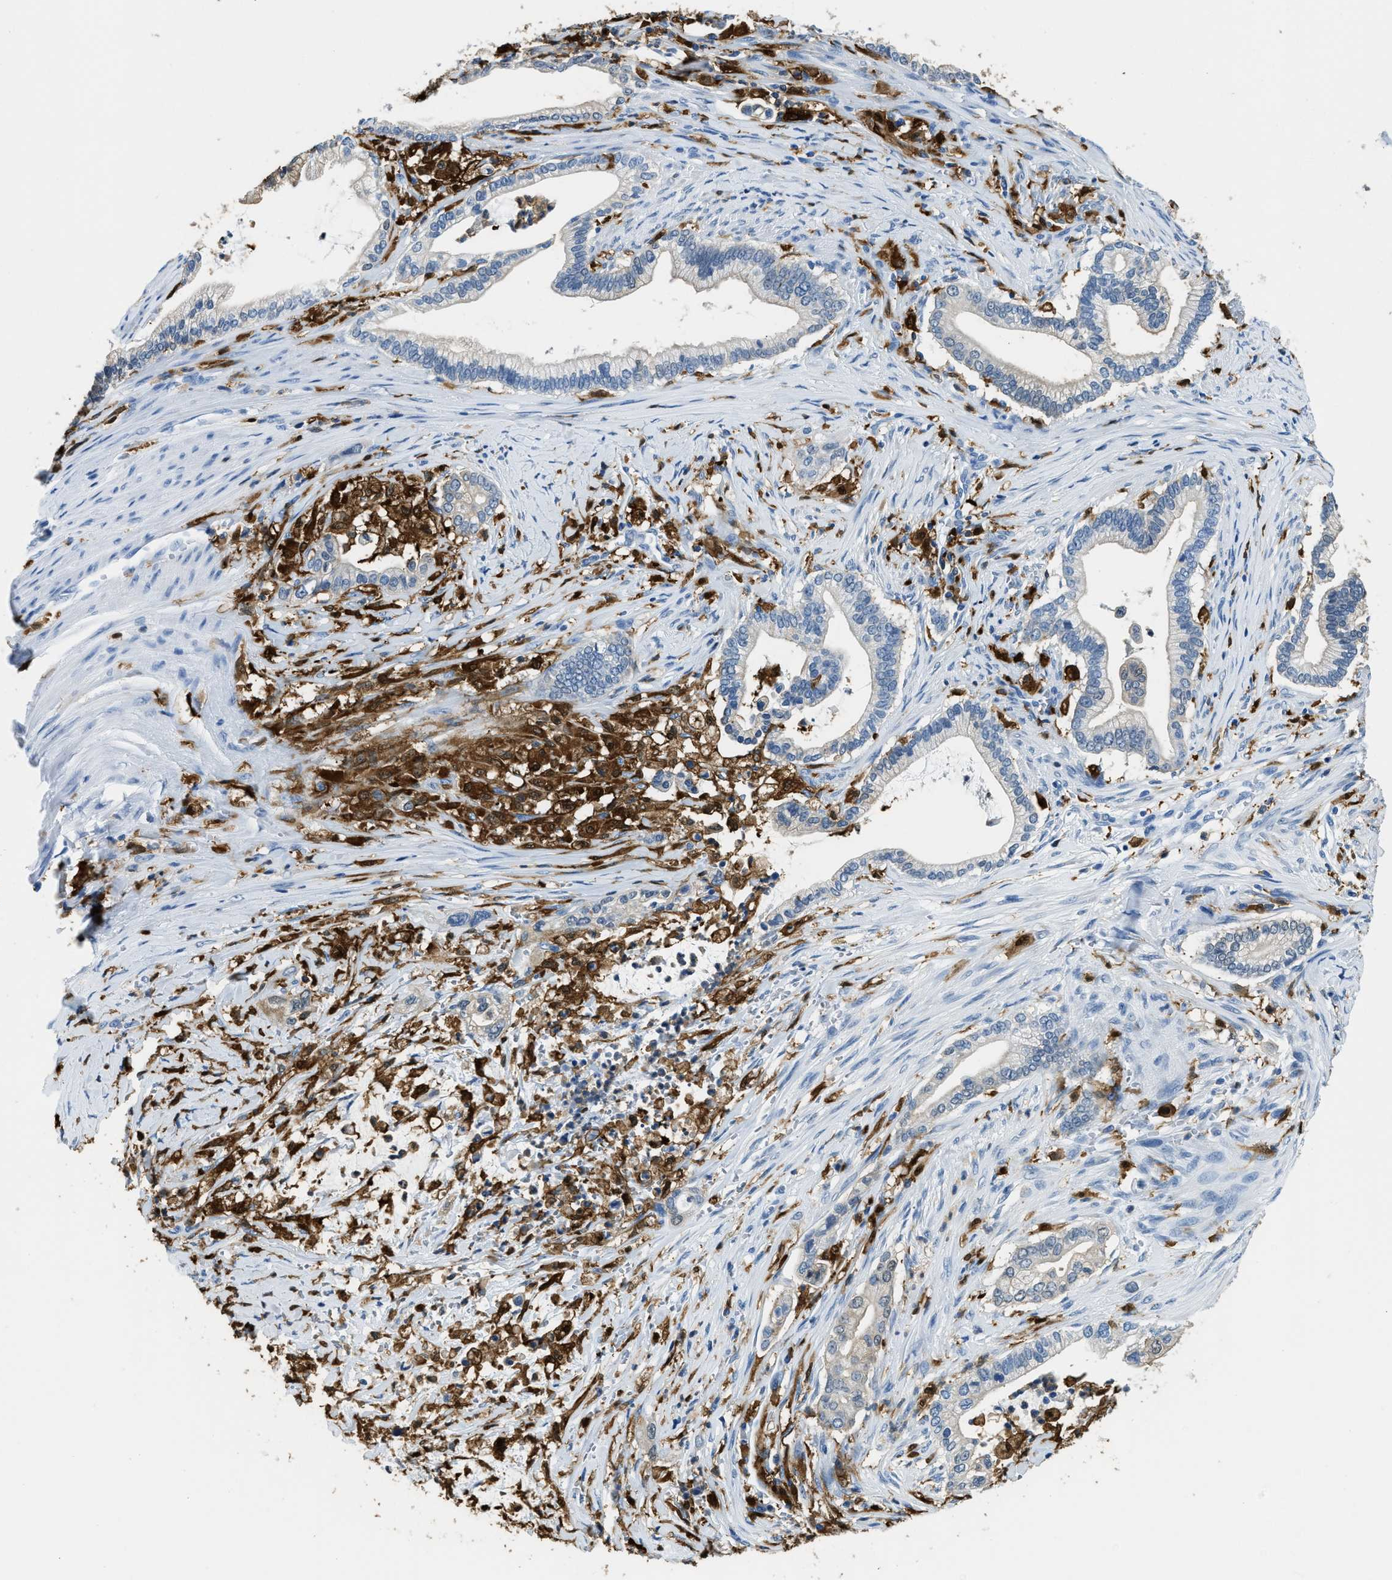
{"staining": {"intensity": "negative", "quantity": "none", "location": "none"}, "tissue": "pancreatic cancer", "cell_type": "Tumor cells", "image_type": "cancer", "snomed": [{"axis": "morphology", "description": "Adenocarcinoma, NOS"}, {"axis": "topography", "description": "Pancreas"}], "caption": "Adenocarcinoma (pancreatic) was stained to show a protein in brown. There is no significant positivity in tumor cells.", "gene": "CAPG", "patient": {"sex": "male", "age": 69}}